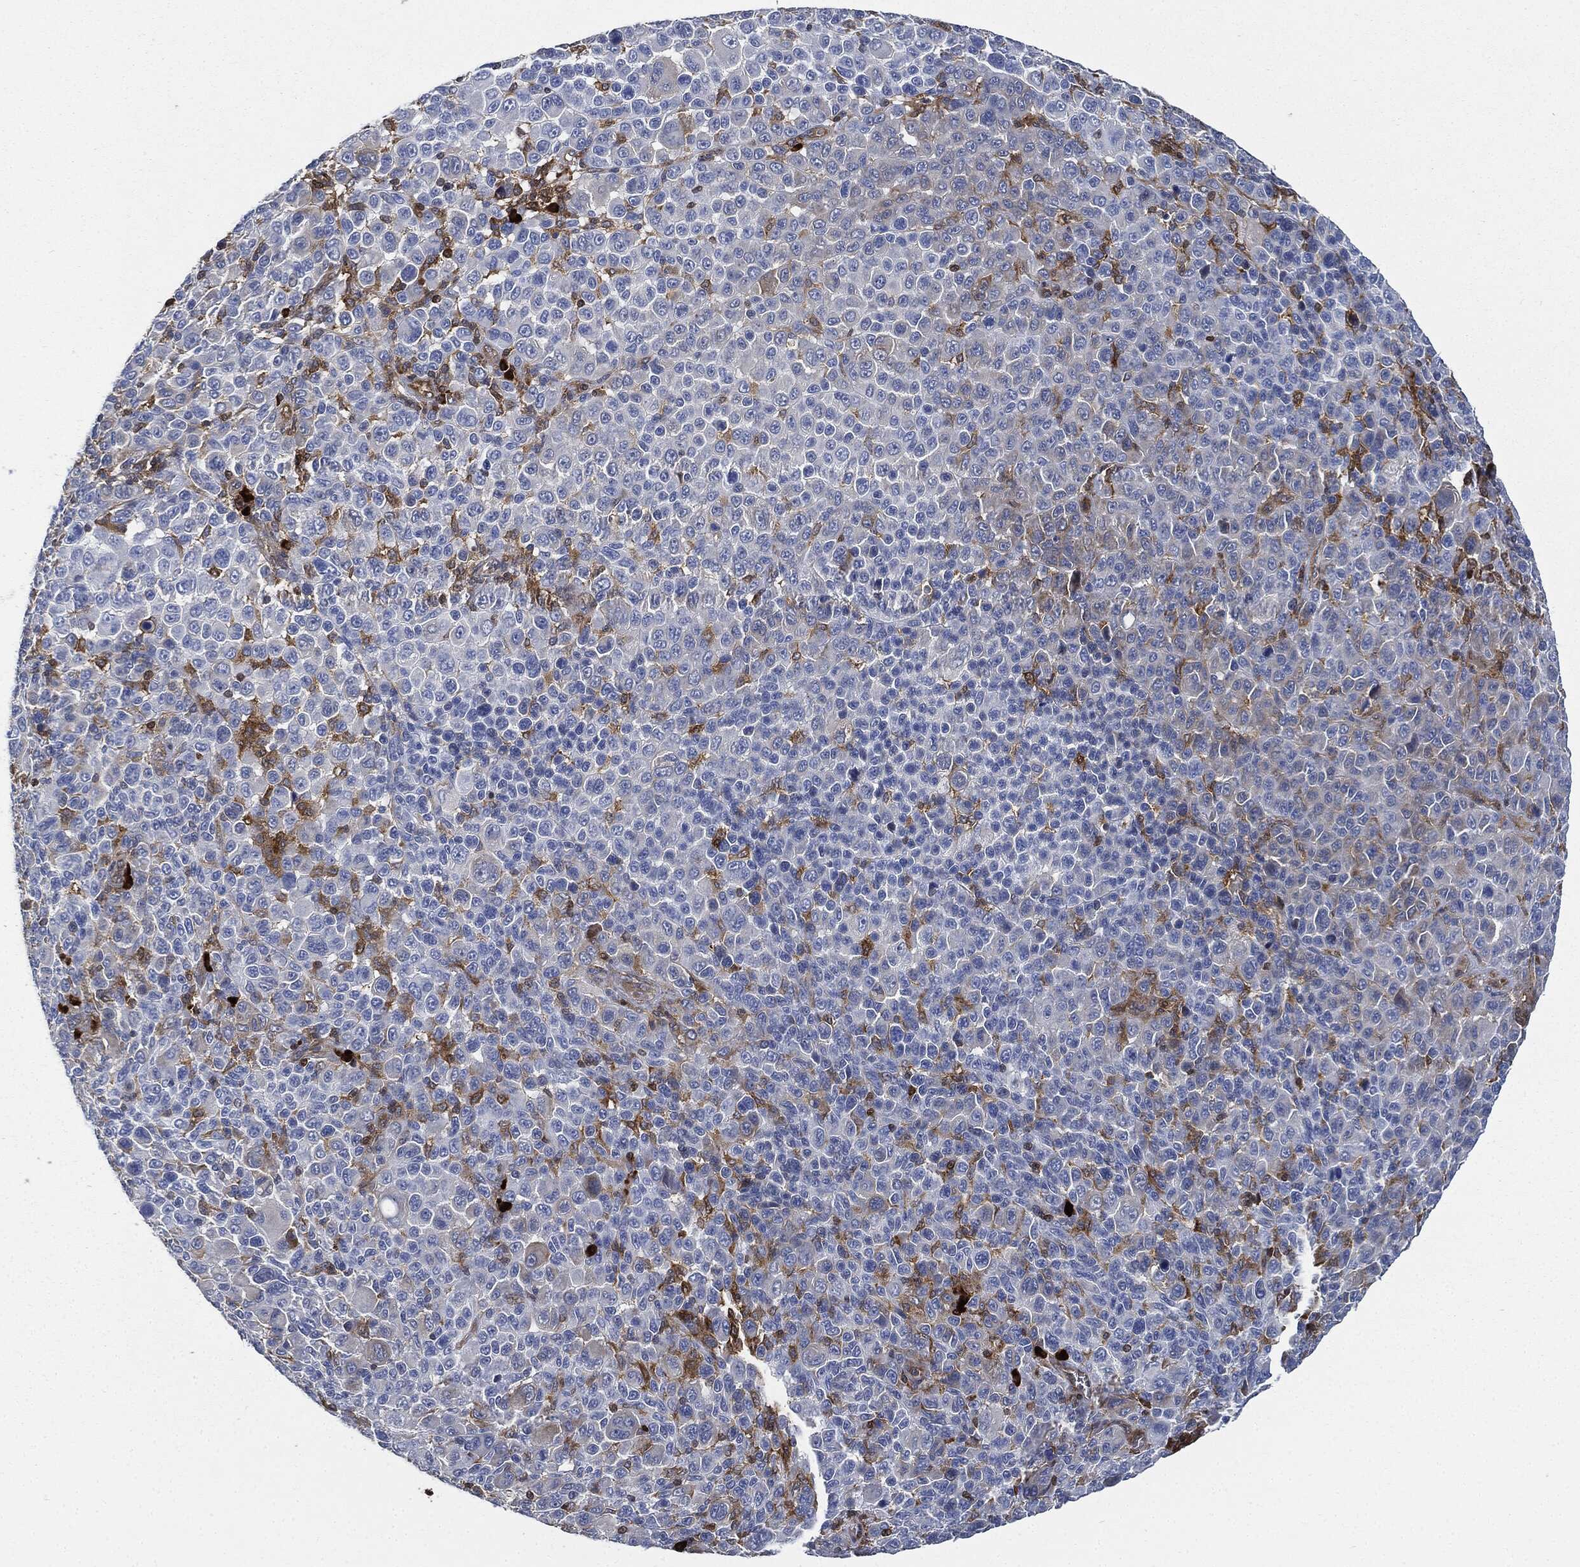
{"staining": {"intensity": "negative", "quantity": "none", "location": "none"}, "tissue": "melanoma", "cell_type": "Tumor cells", "image_type": "cancer", "snomed": [{"axis": "morphology", "description": "Malignant melanoma, NOS"}, {"axis": "topography", "description": "Skin"}], "caption": "Immunohistochemistry (IHC) of melanoma displays no expression in tumor cells.", "gene": "PRDX2", "patient": {"sex": "female", "age": 57}}